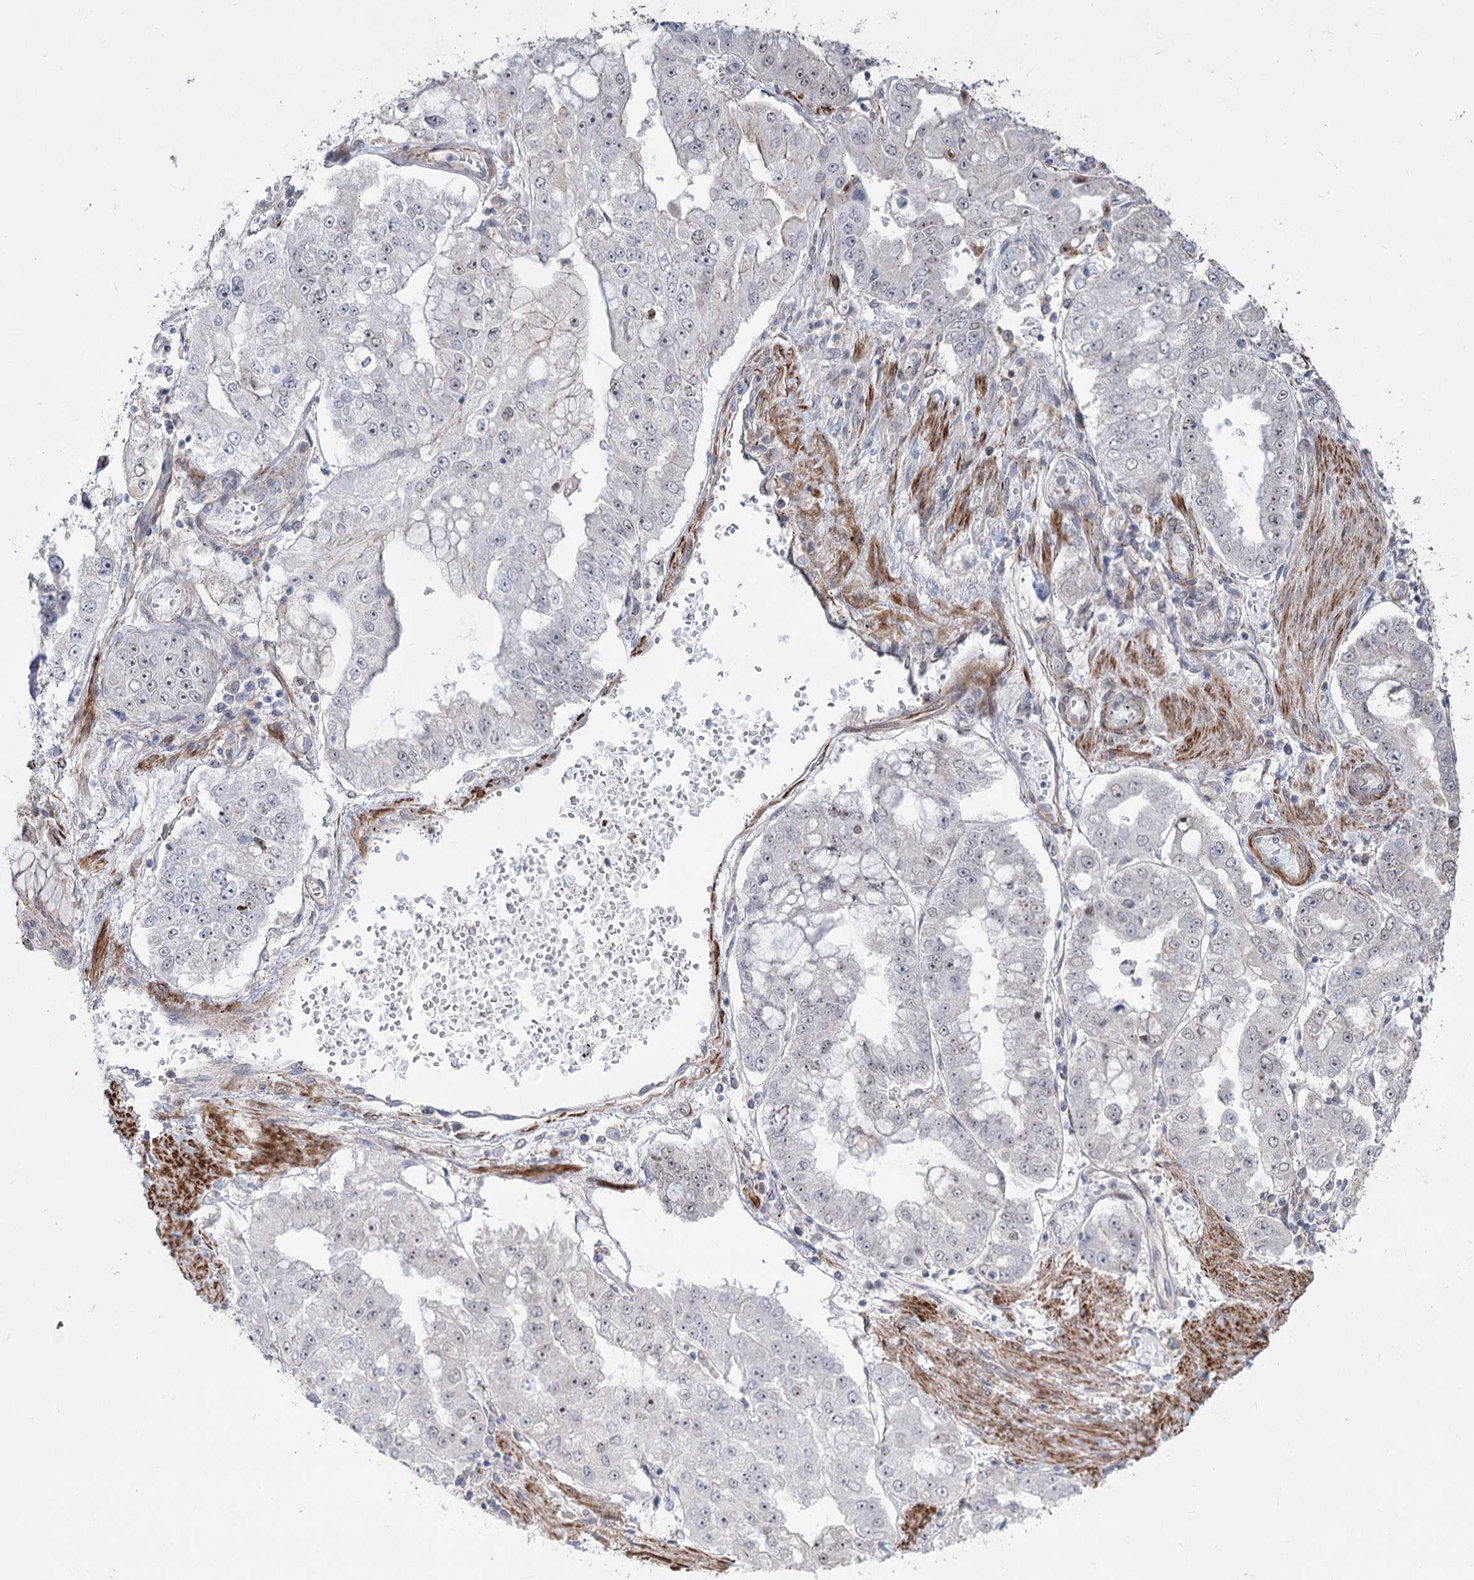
{"staining": {"intensity": "negative", "quantity": "none", "location": "none"}, "tissue": "stomach cancer", "cell_type": "Tumor cells", "image_type": "cancer", "snomed": [{"axis": "morphology", "description": "Adenocarcinoma, NOS"}, {"axis": "topography", "description": "Stomach"}], "caption": "DAB (3,3'-diaminobenzidine) immunohistochemical staining of adenocarcinoma (stomach) exhibits no significant staining in tumor cells.", "gene": "ZSCAN23", "patient": {"sex": "male", "age": 76}}